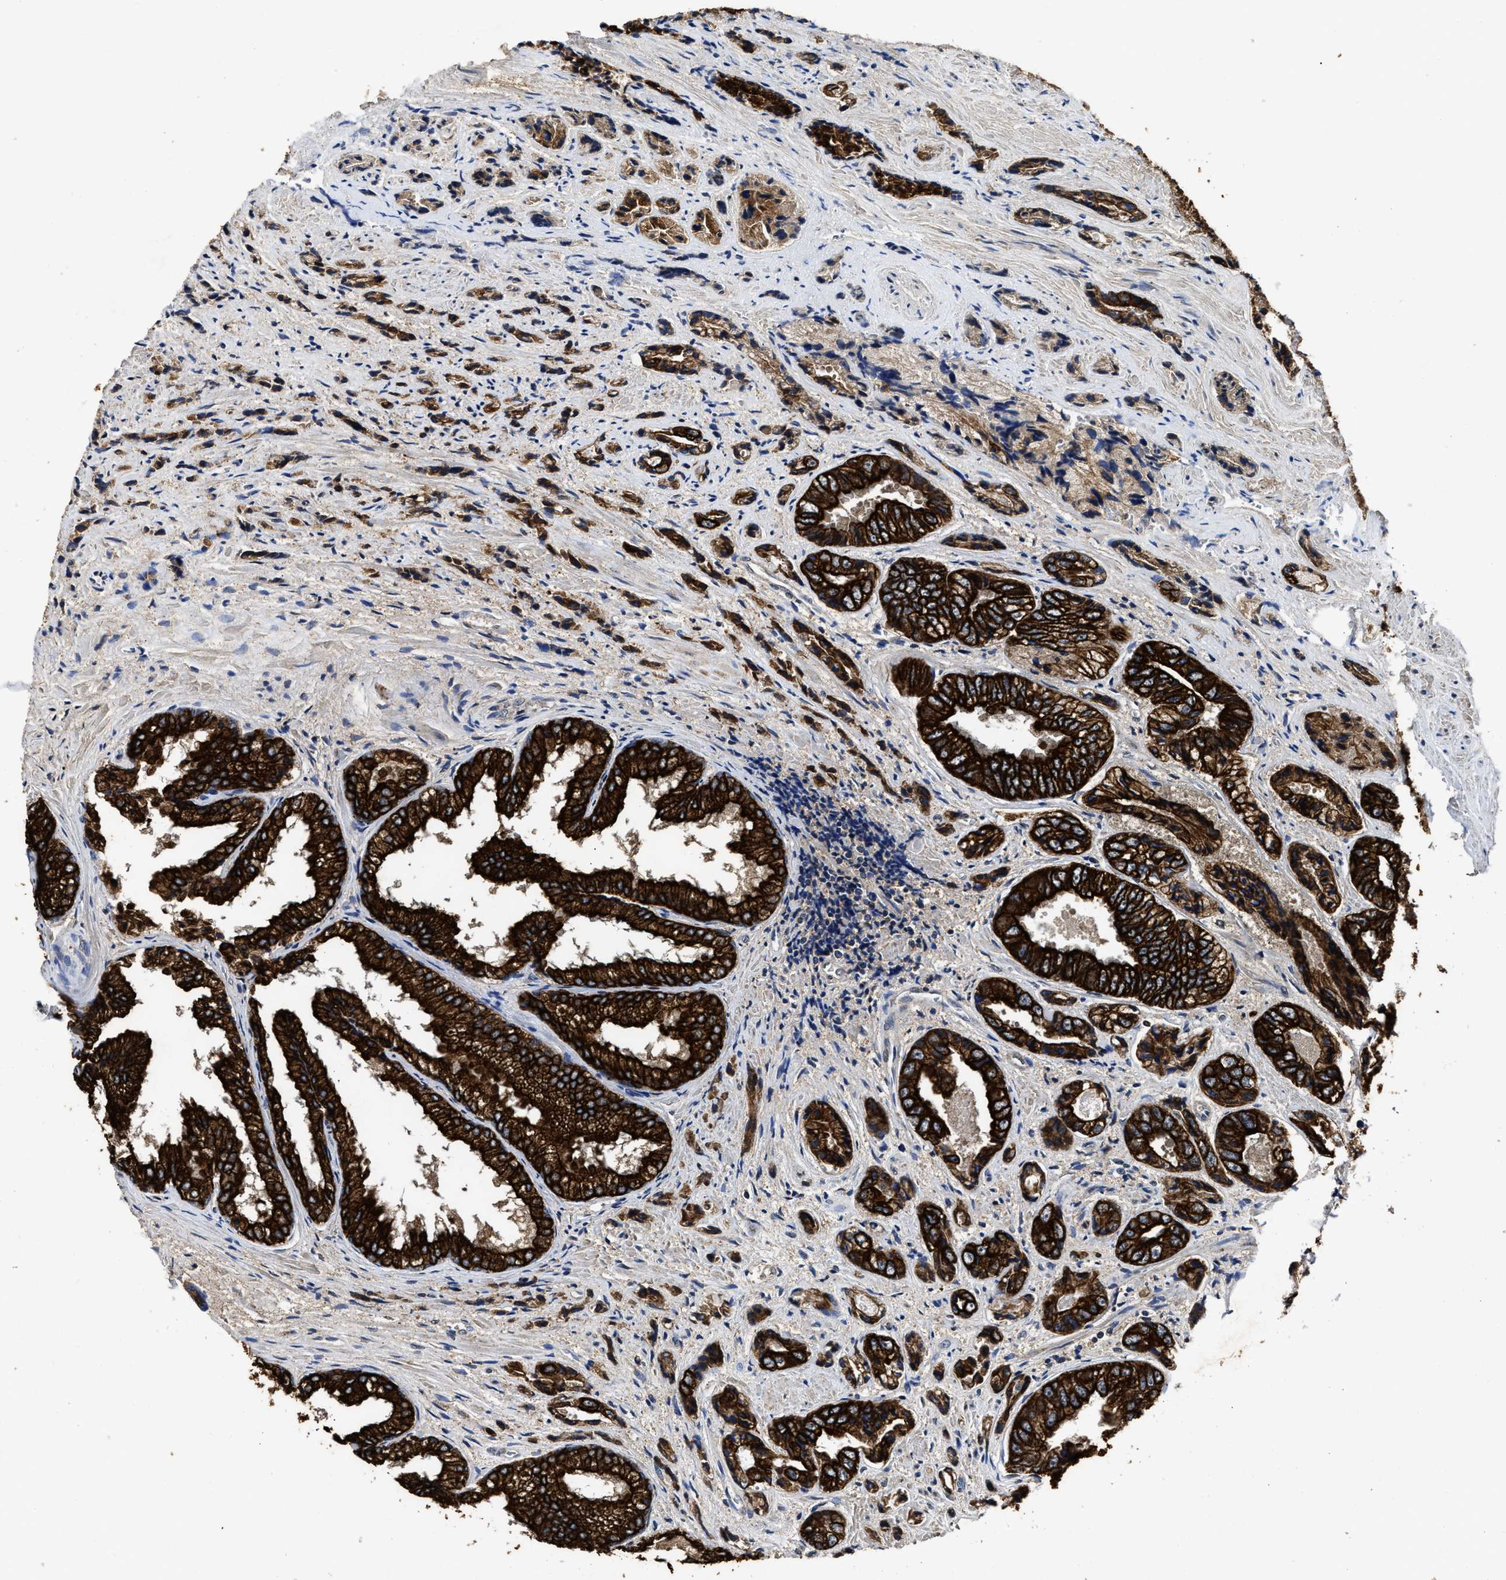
{"staining": {"intensity": "strong", "quantity": ">75%", "location": "cytoplasmic/membranous"}, "tissue": "prostate cancer", "cell_type": "Tumor cells", "image_type": "cancer", "snomed": [{"axis": "morphology", "description": "Adenocarcinoma, High grade"}, {"axis": "topography", "description": "Prostate"}], "caption": "Prostate cancer tissue exhibits strong cytoplasmic/membranous positivity in approximately >75% of tumor cells The staining was performed using DAB (3,3'-diaminobenzidine), with brown indicating positive protein expression. Nuclei are stained blue with hematoxylin.", "gene": "CTNNA1", "patient": {"sex": "male", "age": 61}}